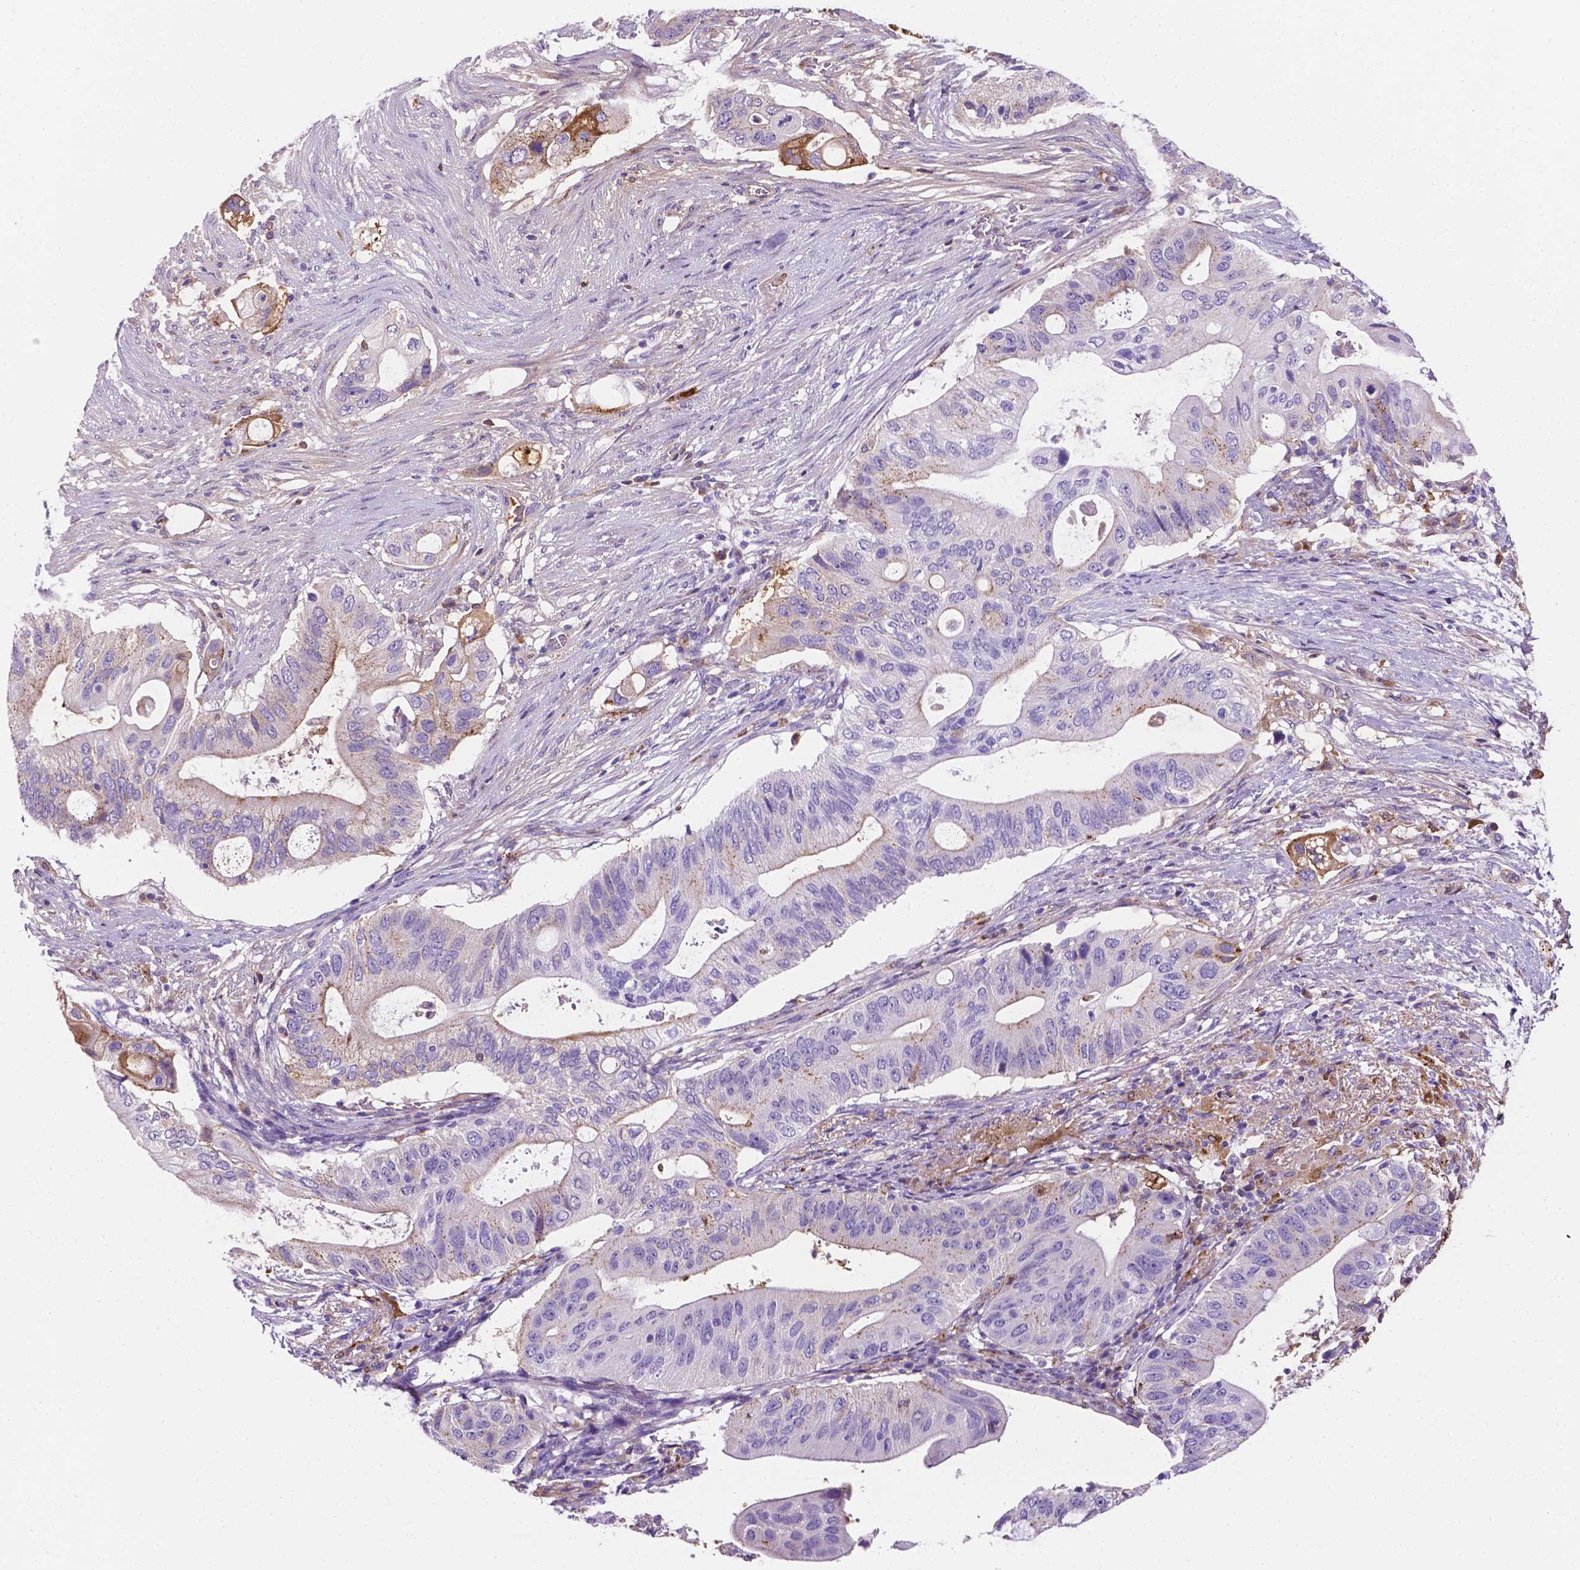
{"staining": {"intensity": "moderate", "quantity": "<25%", "location": "cytoplasmic/membranous"}, "tissue": "pancreatic cancer", "cell_type": "Tumor cells", "image_type": "cancer", "snomed": [{"axis": "morphology", "description": "Adenocarcinoma, NOS"}, {"axis": "topography", "description": "Pancreas"}], "caption": "Moderate cytoplasmic/membranous positivity is present in about <25% of tumor cells in pancreatic adenocarcinoma. (brown staining indicates protein expression, while blue staining denotes nuclei).", "gene": "APOE", "patient": {"sex": "female", "age": 72}}